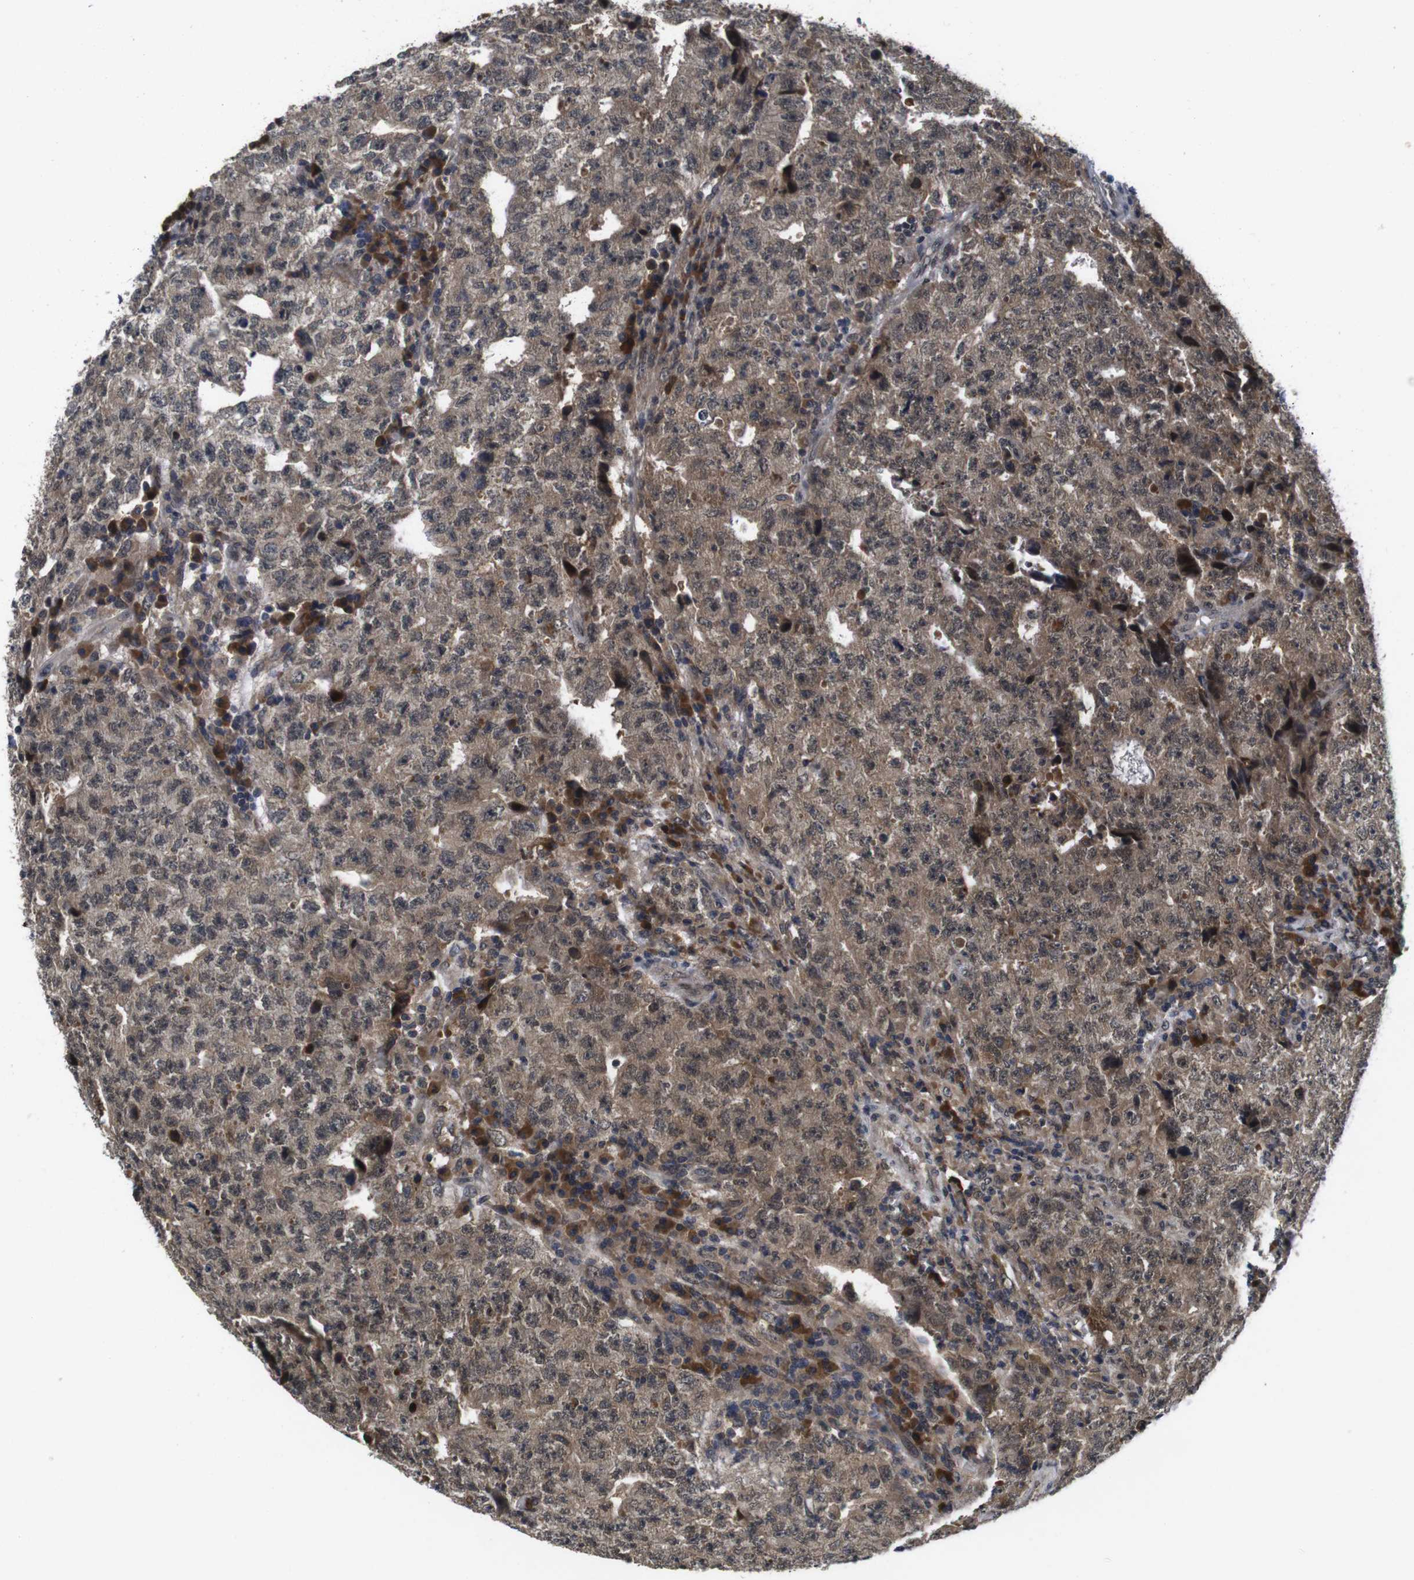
{"staining": {"intensity": "moderate", "quantity": ">75%", "location": "cytoplasmic/membranous"}, "tissue": "testis cancer", "cell_type": "Tumor cells", "image_type": "cancer", "snomed": [{"axis": "morphology", "description": "Necrosis, NOS"}, {"axis": "morphology", "description": "Carcinoma, Embryonal, NOS"}, {"axis": "topography", "description": "Testis"}], "caption": "Protein staining of testis embryonal carcinoma tissue exhibits moderate cytoplasmic/membranous positivity in about >75% of tumor cells.", "gene": "ZBTB46", "patient": {"sex": "male", "age": 19}}